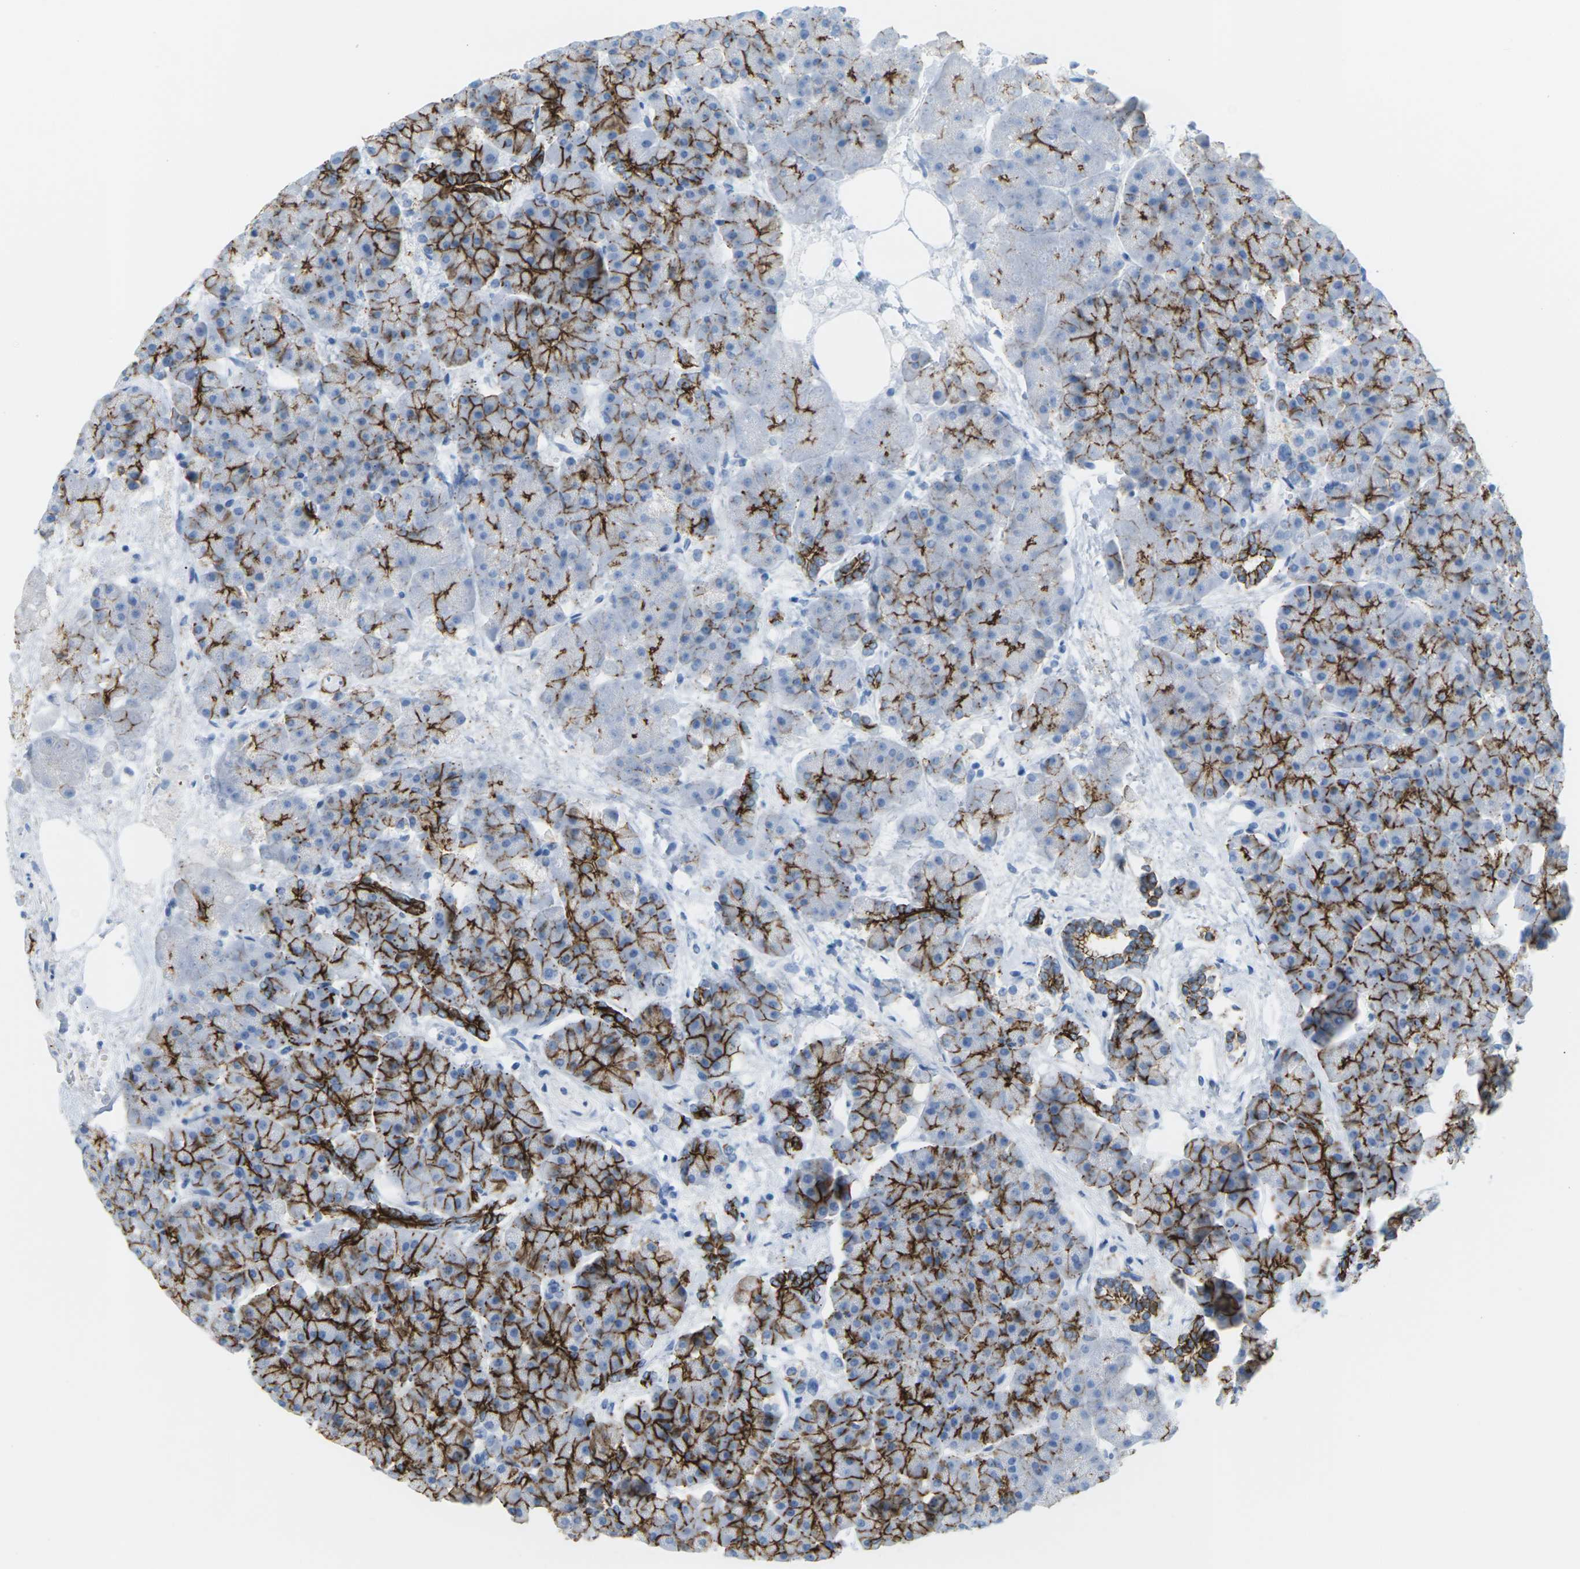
{"staining": {"intensity": "strong", "quantity": ">75%", "location": "cytoplasmic/membranous"}, "tissue": "pancreas", "cell_type": "Exocrine glandular cells", "image_type": "normal", "snomed": [{"axis": "morphology", "description": "Normal tissue, NOS"}, {"axis": "topography", "description": "Pancreas"}], "caption": "Immunohistochemical staining of unremarkable human pancreas displays high levels of strong cytoplasmic/membranous staining in about >75% of exocrine glandular cells.", "gene": "CLDN3", "patient": {"sex": "female", "age": 70}}